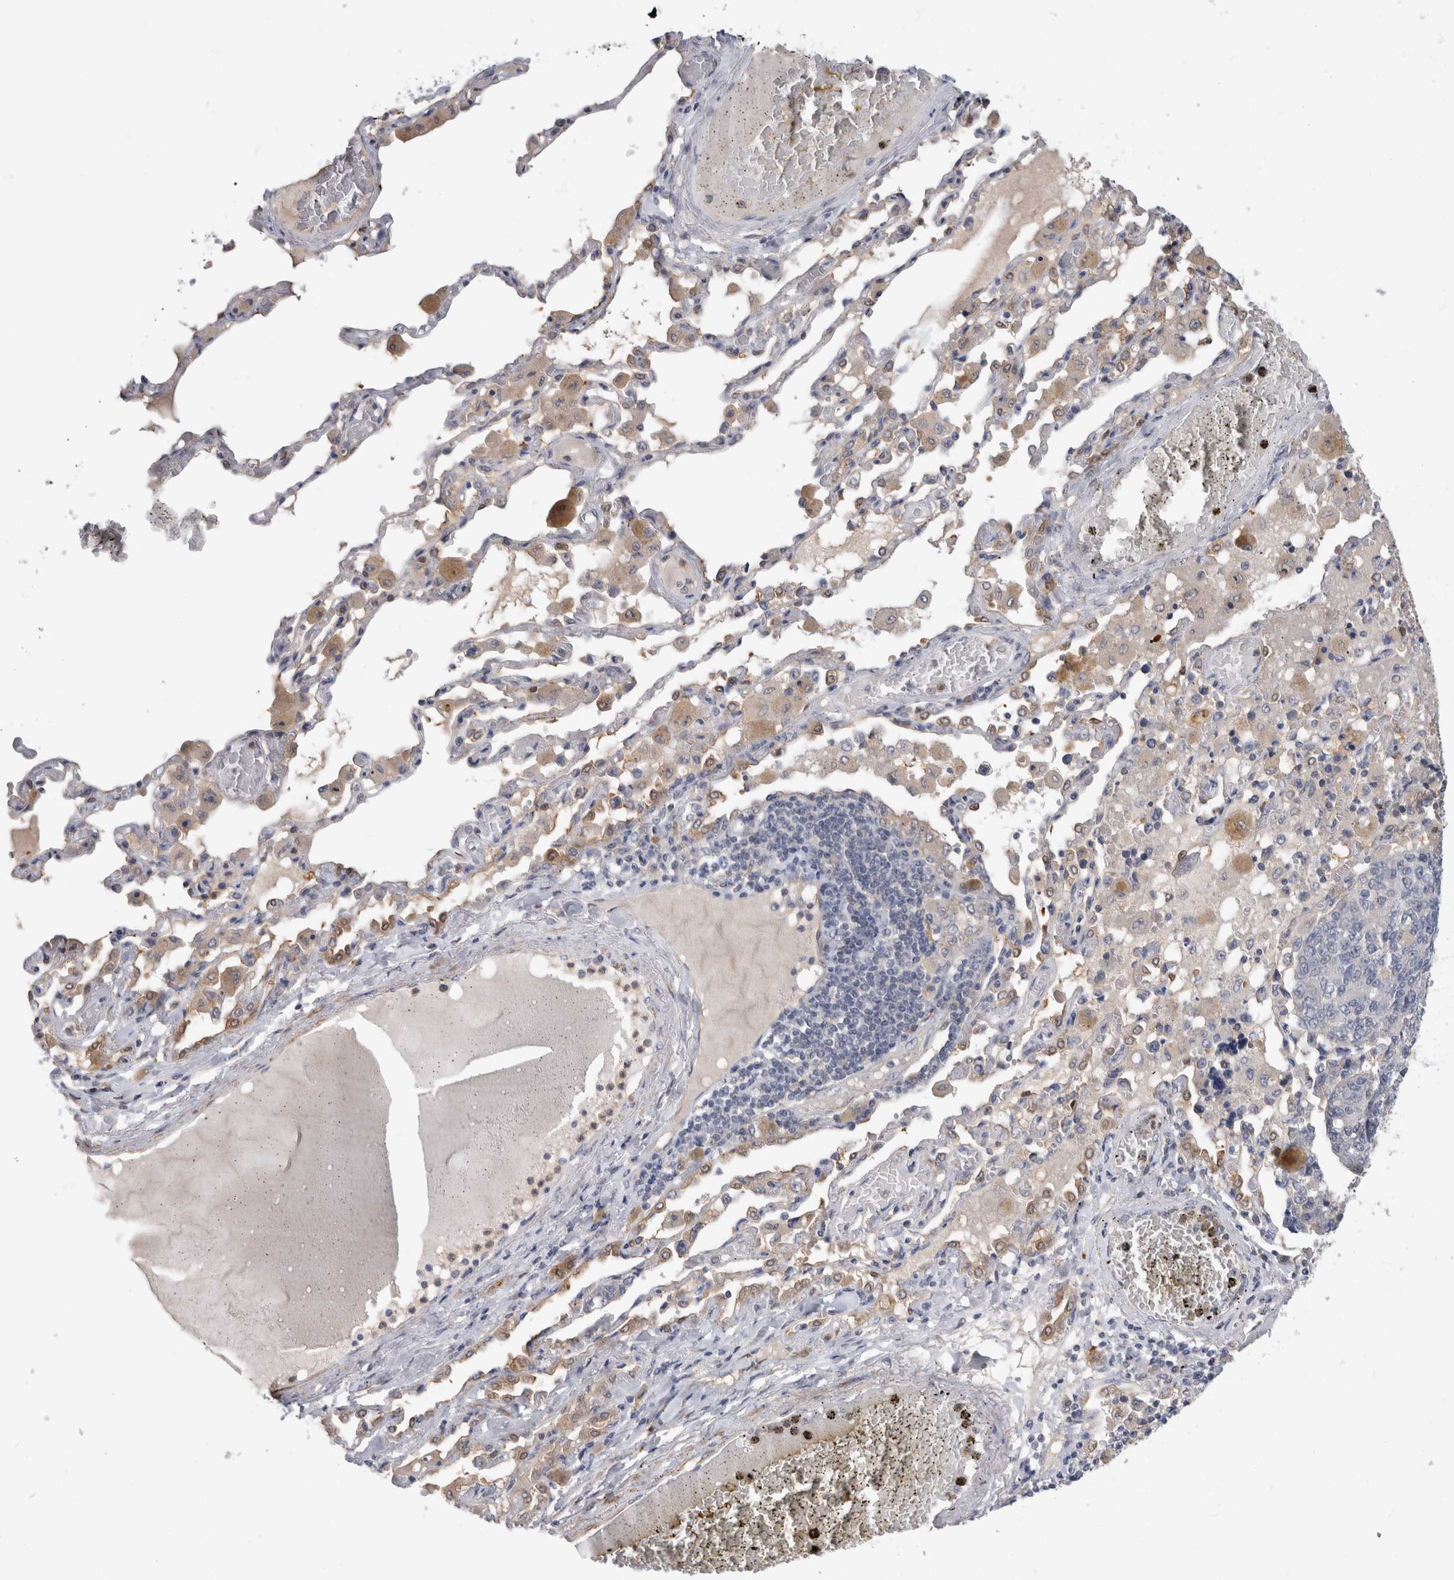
{"staining": {"intensity": "negative", "quantity": "none", "location": "none"}, "tissue": "lung cancer", "cell_type": "Tumor cells", "image_type": "cancer", "snomed": [{"axis": "morphology", "description": "Adenocarcinoma, NOS"}, {"axis": "topography", "description": "Lung"}], "caption": "Immunohistochemistry photomicrograph of human lung cancer stained for a protein (brown), which exhibits no expression in tumor cells.", "gene": "PGM1", "patient": {"sex": "male", "age": 49}}